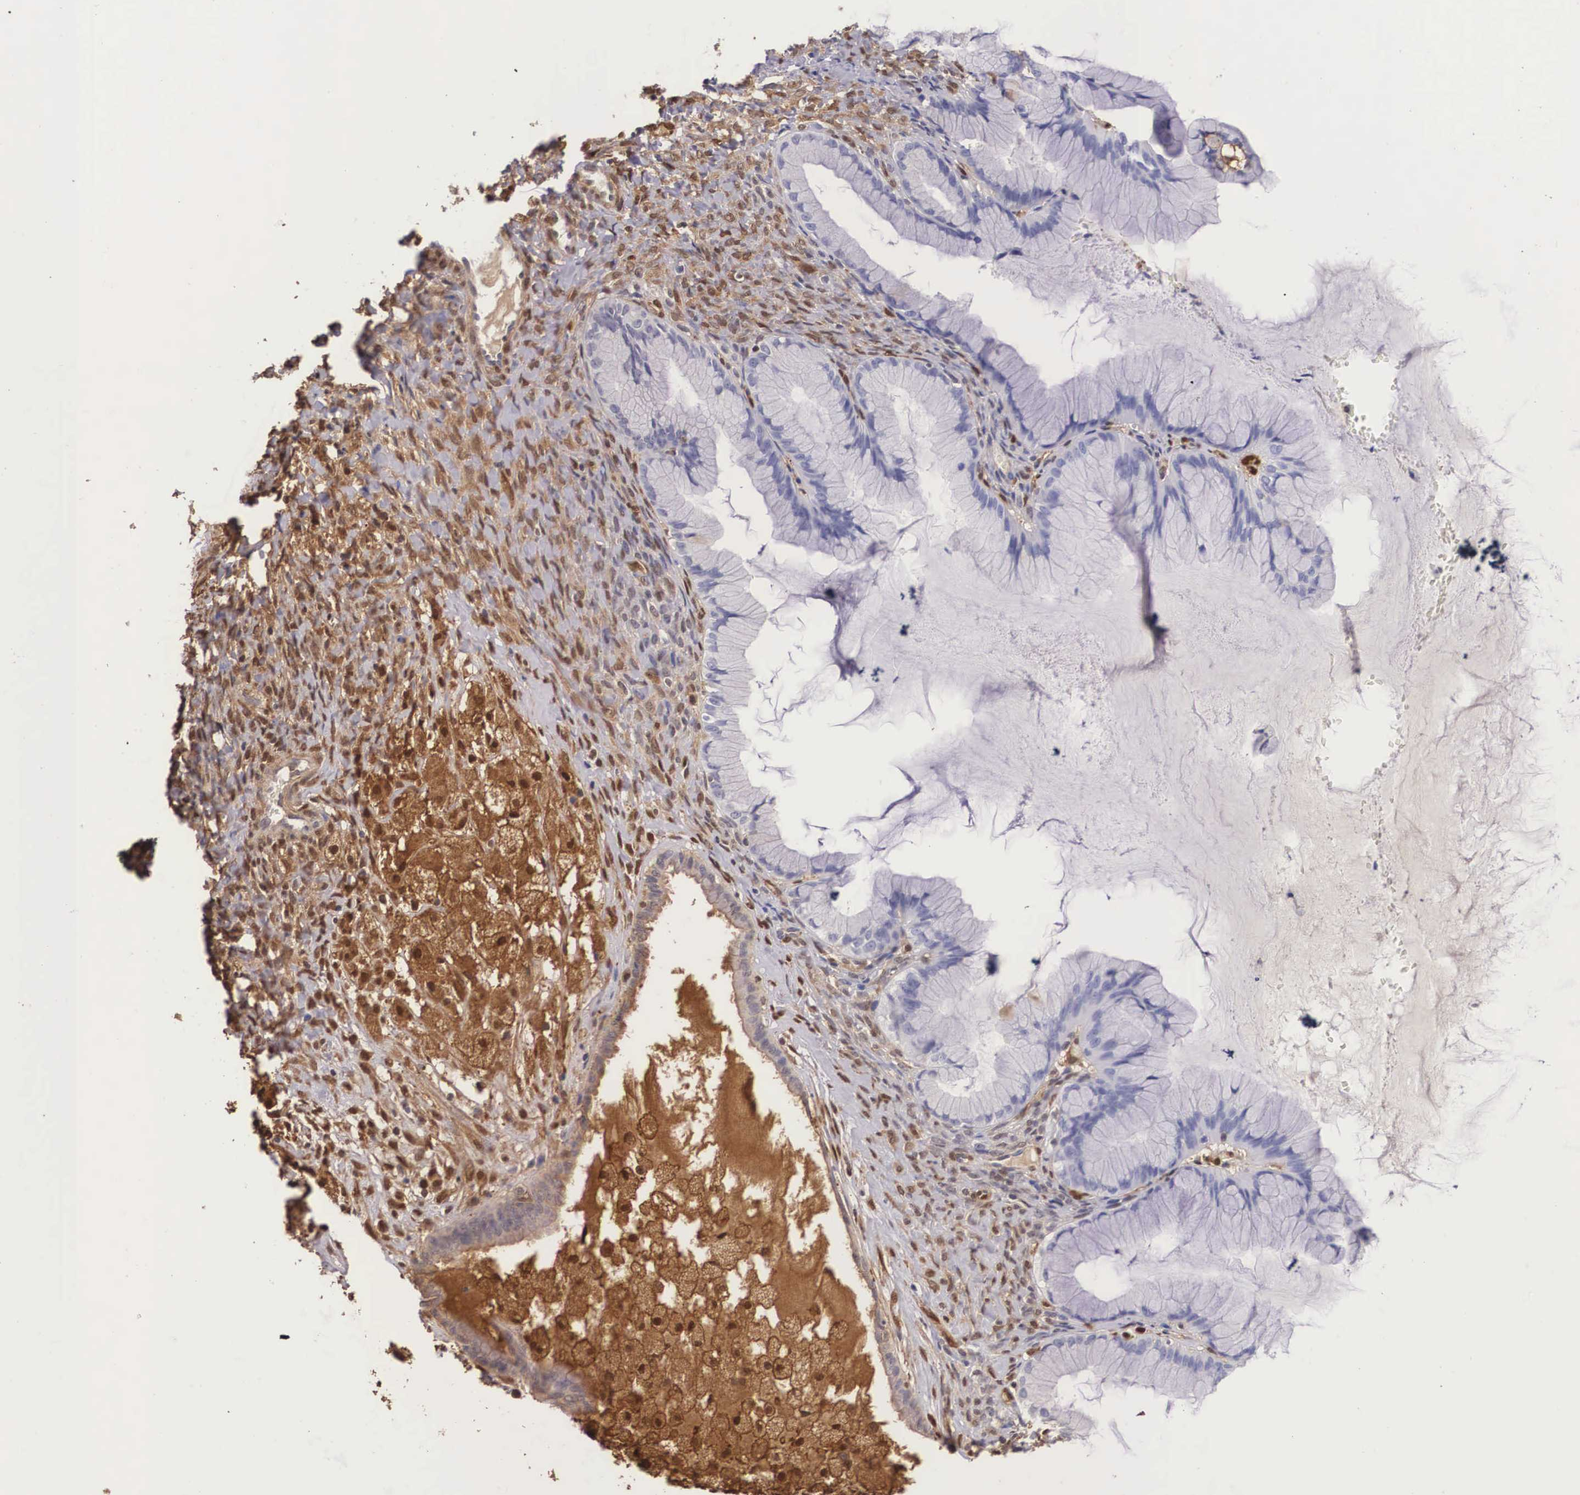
{"staining": {"intensity": "negative", "quantity": "none", "location": "none"}, "tissue": "ovarian cancer", "cell_type": "Tumor cells", "image_type": "cancer", "snomed": [{"axis": "morphology", "description": "Cystadenocarcinoma, mucinous, NOS"}, {"axis": "topography", "description": "Ovary"}], "caption": "Tumor cells show no significant staining in mucinous cystadenocarcinoma (ovarian).", "gene": "LGALS1", "patient": {"sex": "female", "age": 41}}